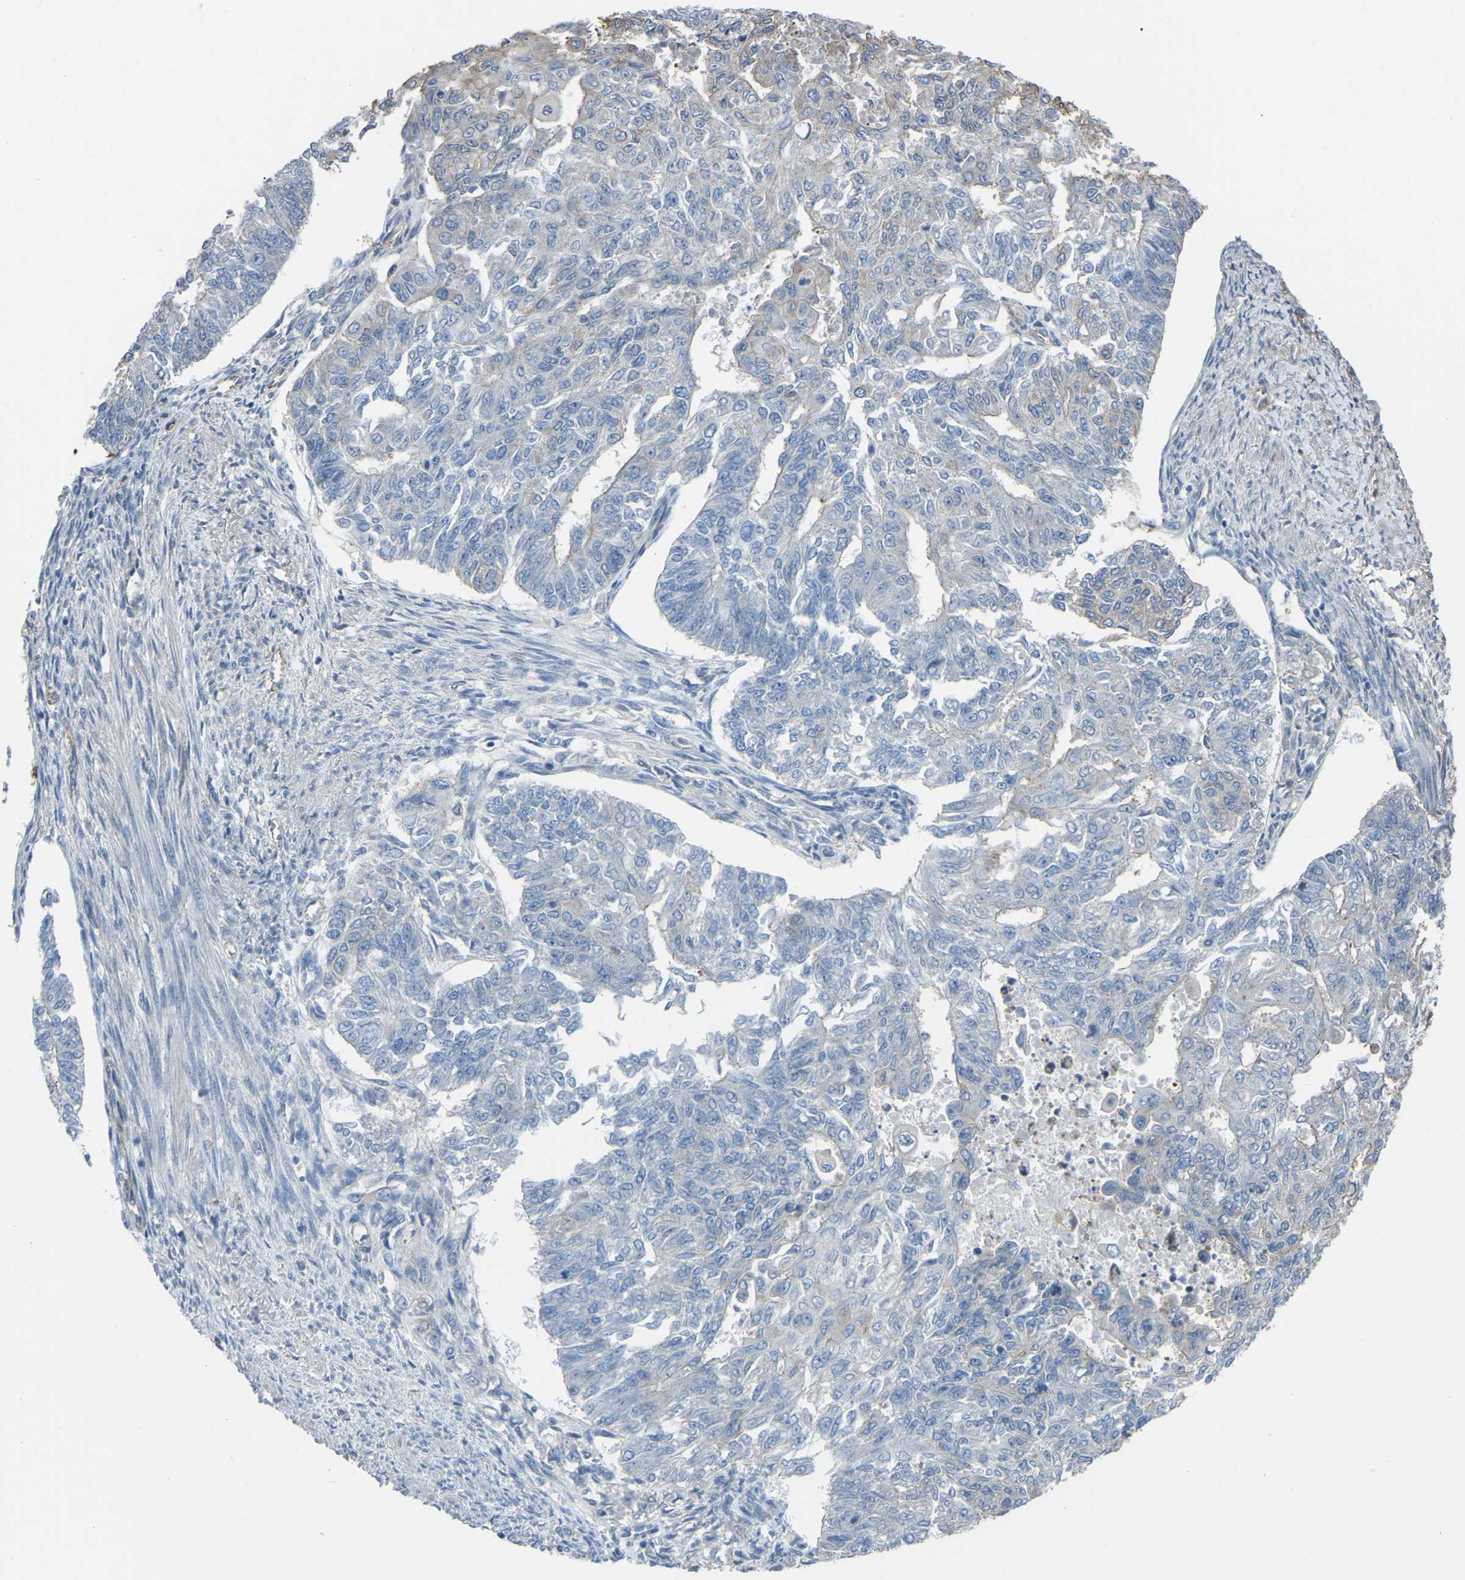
{"staining": {"intensity": "negative", "quantity": "none", "location": "none"}, "tissue": "endometrial cancer", "cell_type": "Tumor cells", "image_type": "cancer", "snomed": [{"axis": "morphology", "description": "Adenocarcinoma, NOS"}, {"axis": "topography", "description": "Endometrium"}], "caption": "A high-resolution photomicrograph shows immunohistochemistry staining of adenocarcinoma (endometrial), which reveals no significant expression in tumor cells.", "gene": "AIMP1", "patient": {"sex": "female", "age": 32}}